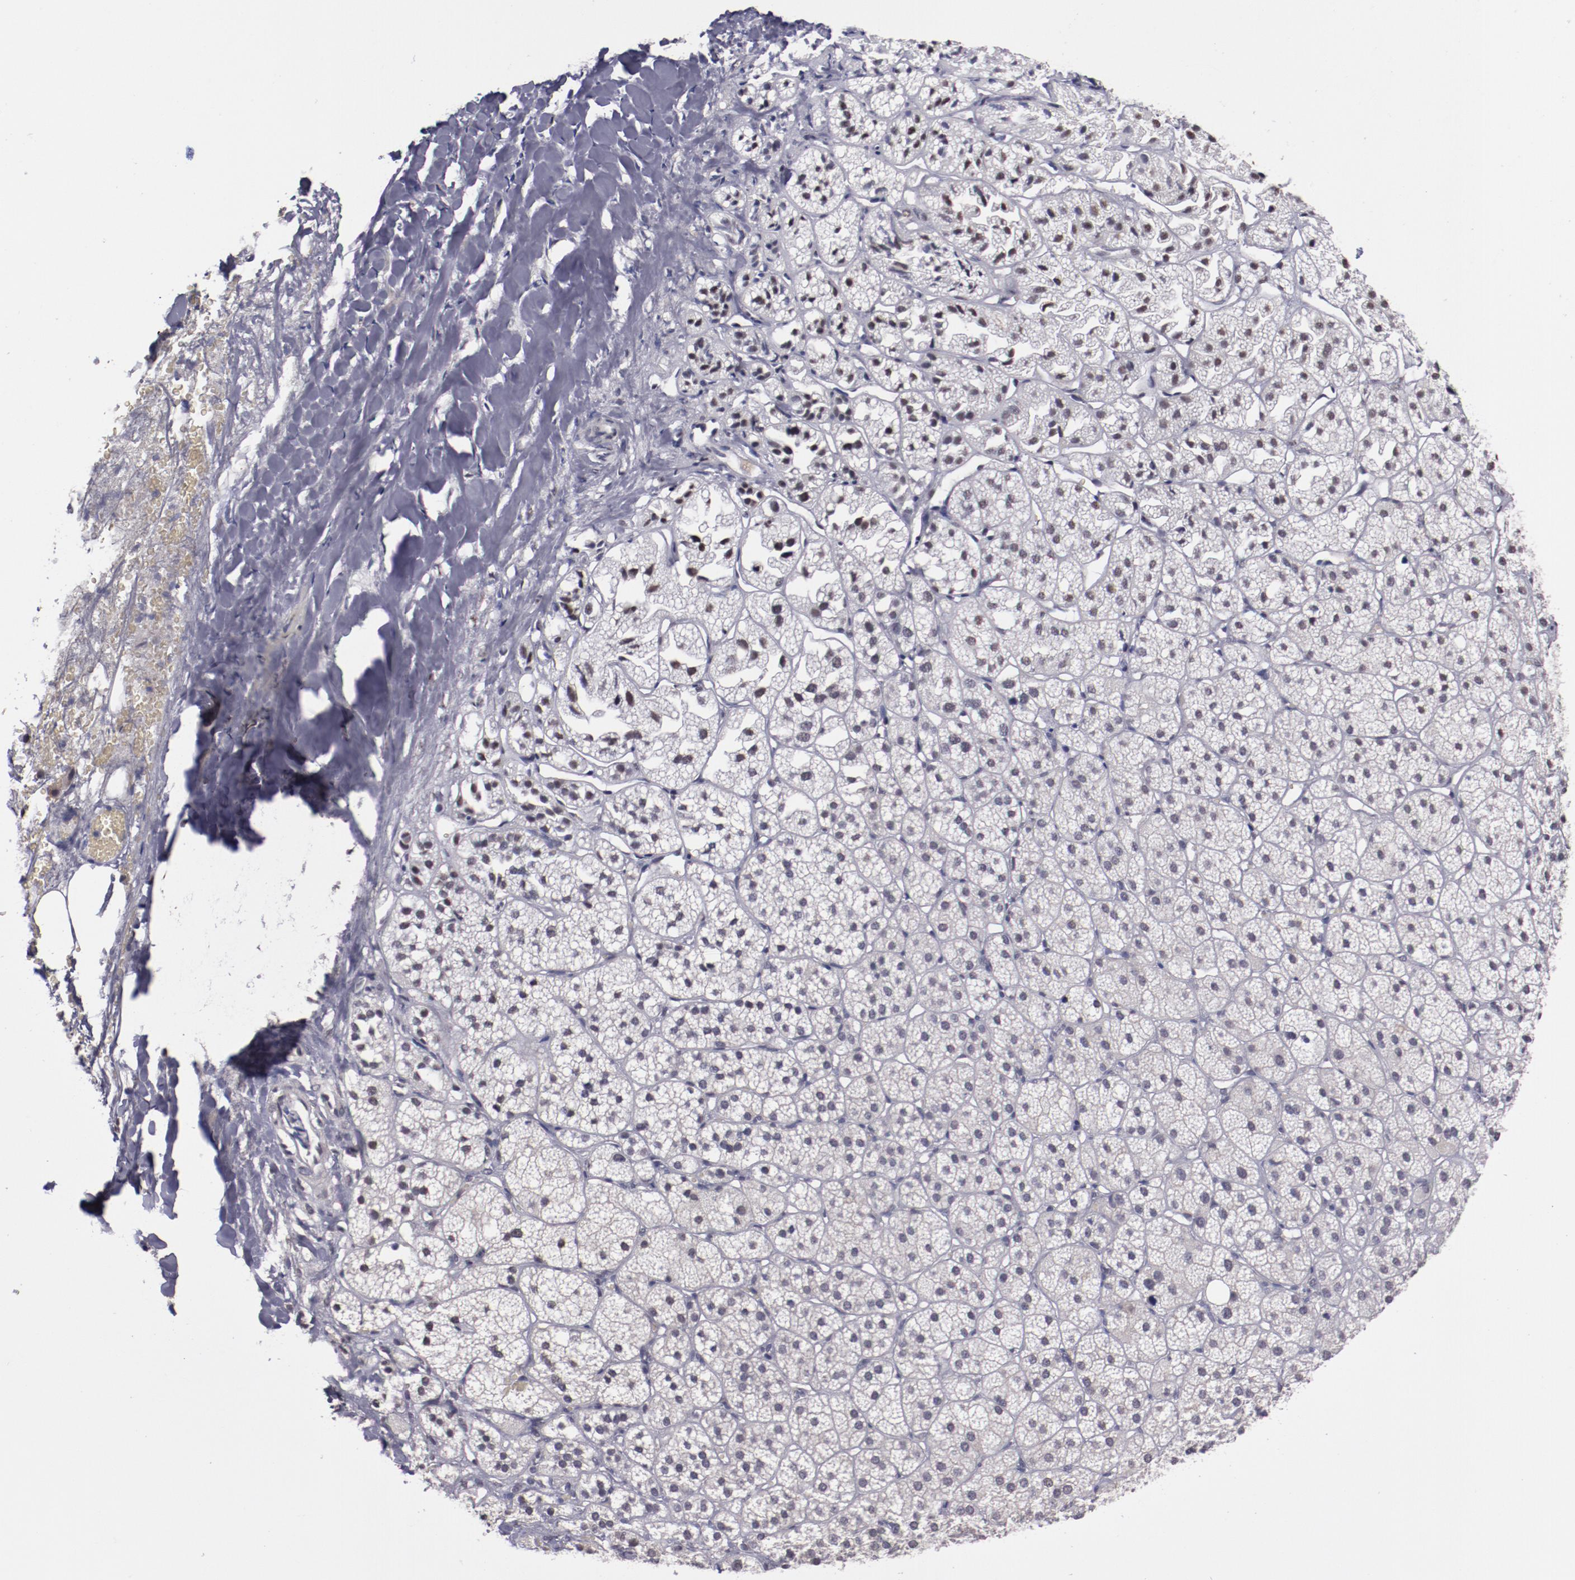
{"staining": {"intensity": "weak", "quantity": "25%-75%", "location": "nuclear"}, "tissue": "adrenal gland", "cell_type": "Glandular cells", "image_type": "normal", "snomed": [{"axis": "morphology", "description": "Normal tissue, NOS"}, {"axis": "topography", "description": "Adrenal gland"}], "caption": "Weak nuclear positivity for a protein is seen in approximately 25%-75% of glandular cells of unremarkable adrenal gland using immunohistochemistry (IHC).", "gene": "NRXN3", "patient": {"sex": "female", "age": 71}}